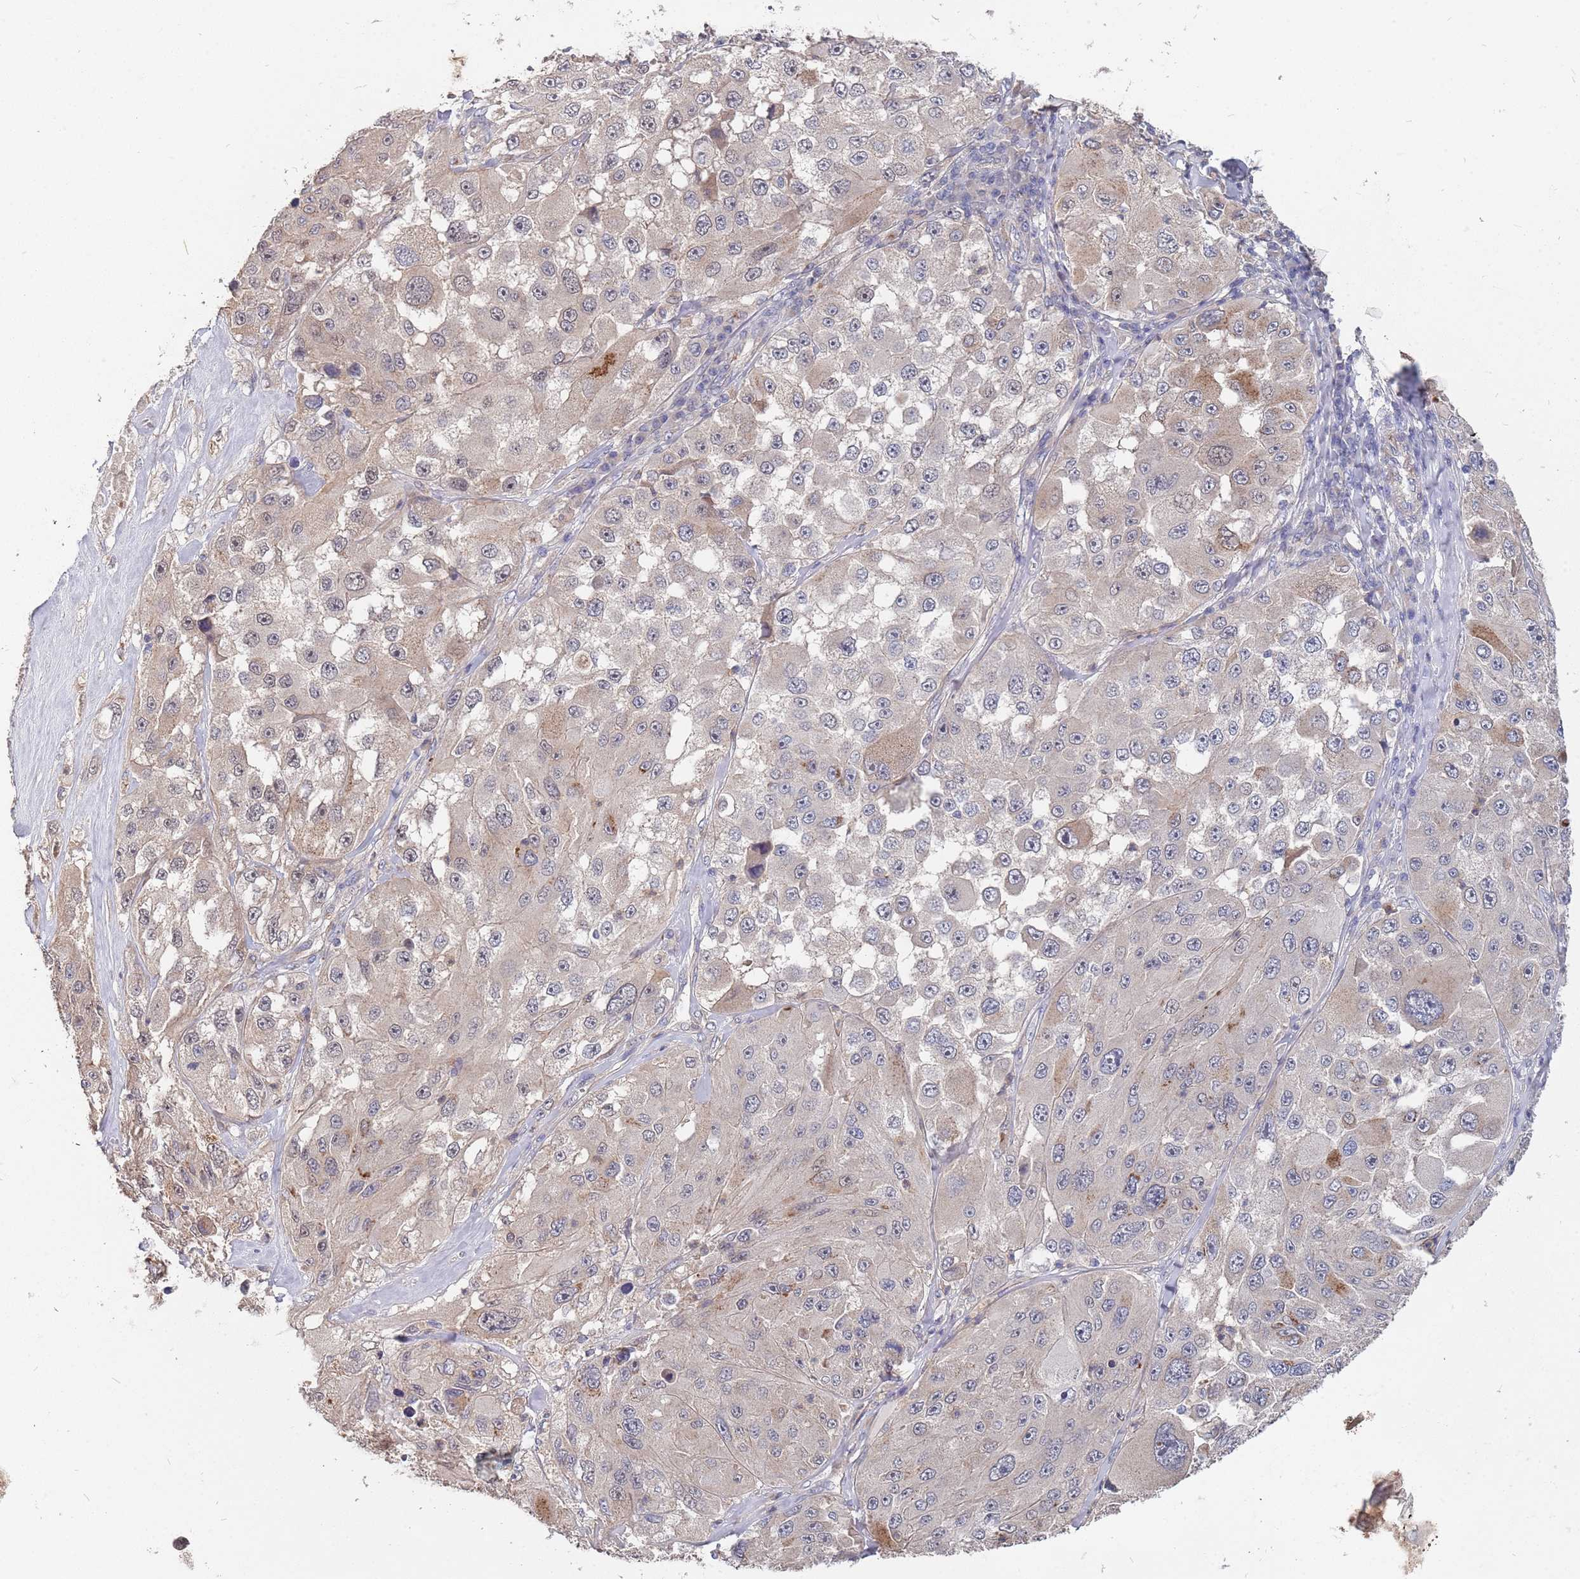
{"staining": {"intensity": "negative", "quantity": "none", "location": "none"}, "tissue": "melanoma", "cell_type": "Tumor cells", "image_type": "cancer", "snomed": [{"axis": "morphology", "description": "Malignant melanoma, Metastatic site"}, {"axis": "topography", "description": "Lymph node"}], "caption": "A high-resolution micrograph shows IHC staining of melanoma, which displays no significant positivity in tumor cells.", "gene": "TCEANC2", "patient": {"sex": "male", "age": 62}}